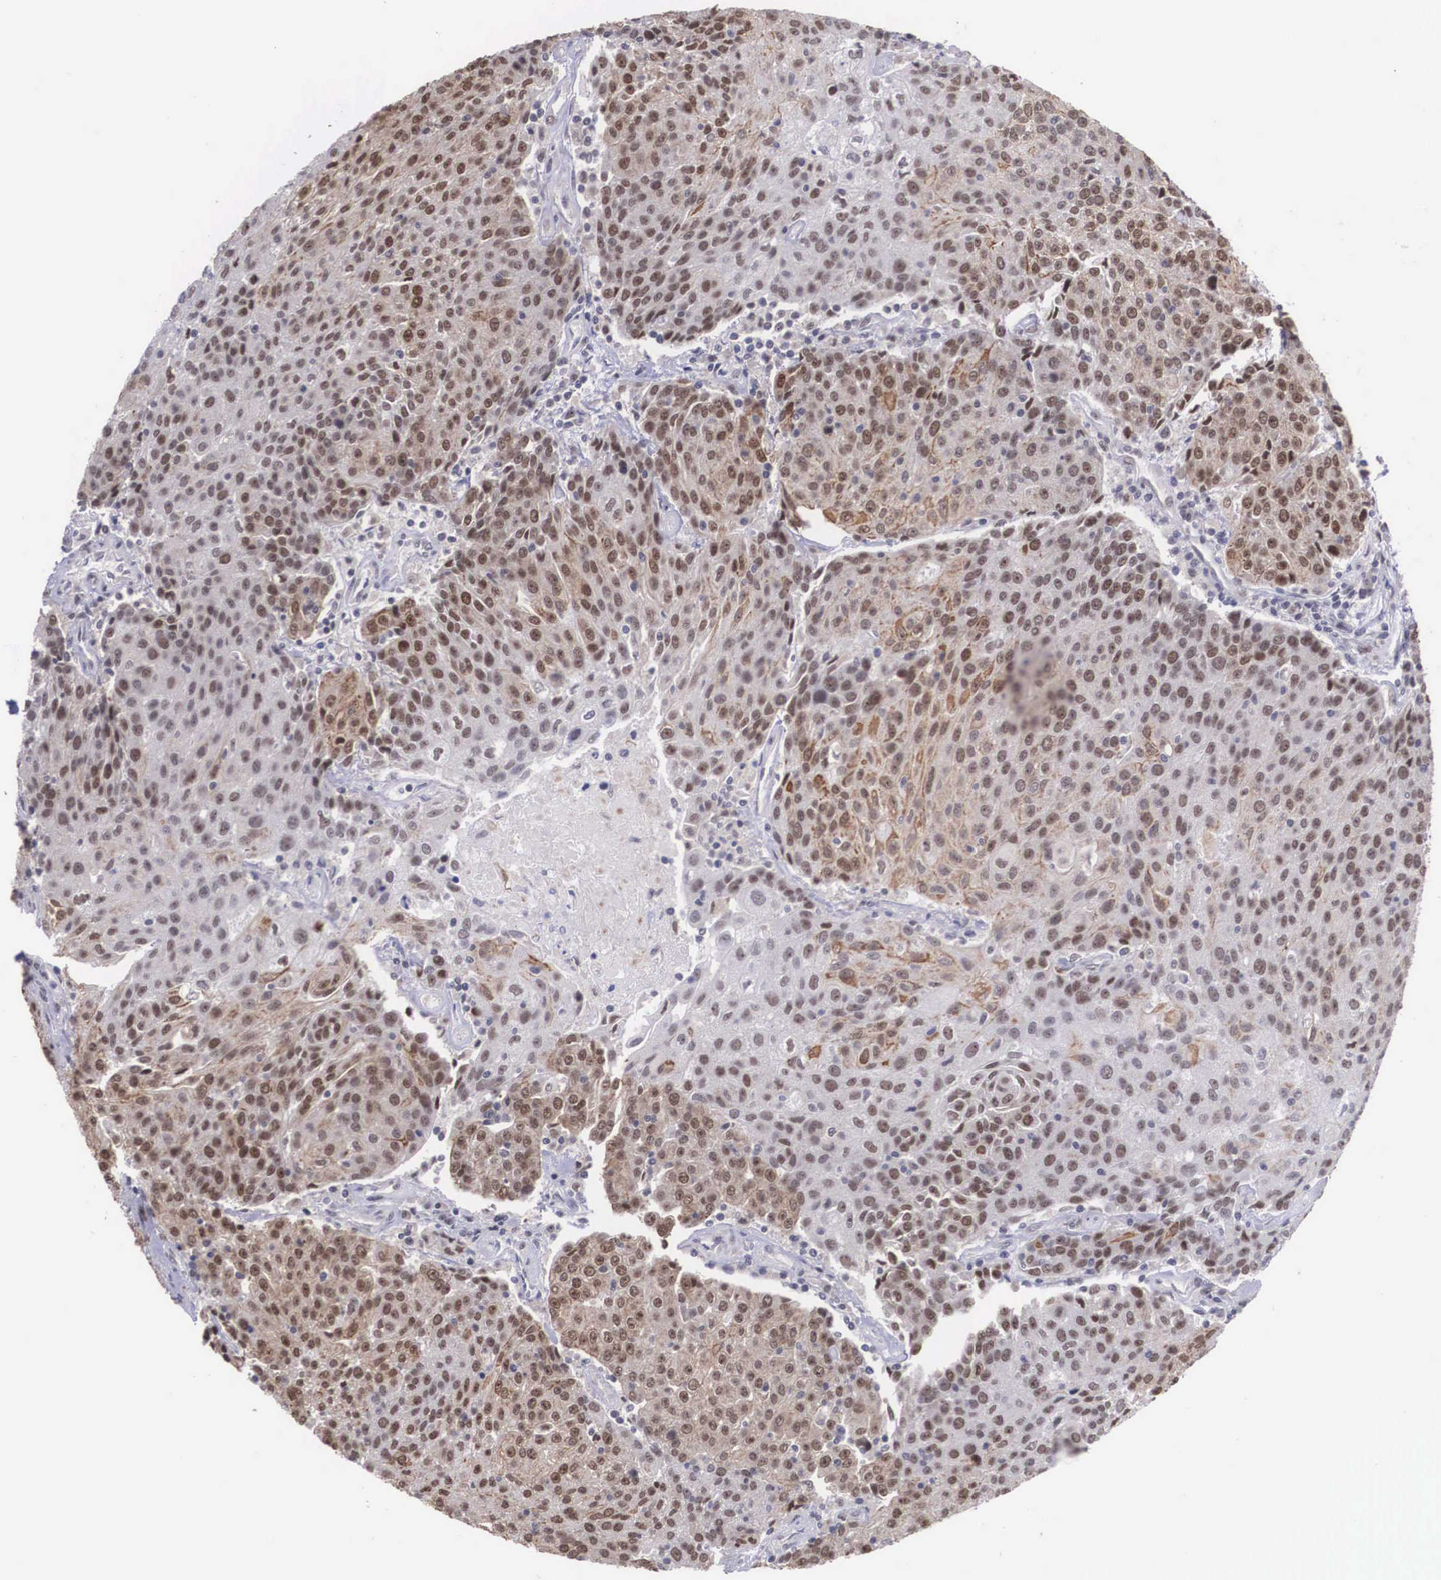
{"staining": {"intensity": "moderate", "quantity": ">75%", "location": "nuclear"}, "tissue": "urothelial cancer", "cell_type": "Tumor cells", "image_type": "cancer", "snomed": [{"axis": "morphology", "description": "Urothelial carcinoma, High grade"}, {"axis": "topography", "description": "Urinary bladder"}], "caption": "Urothelial cancer stained with a protein marker reveals moderate staining in tumor cells.", "gene": "ZNF275", "patient": {"sex": "female", "age": 85}}